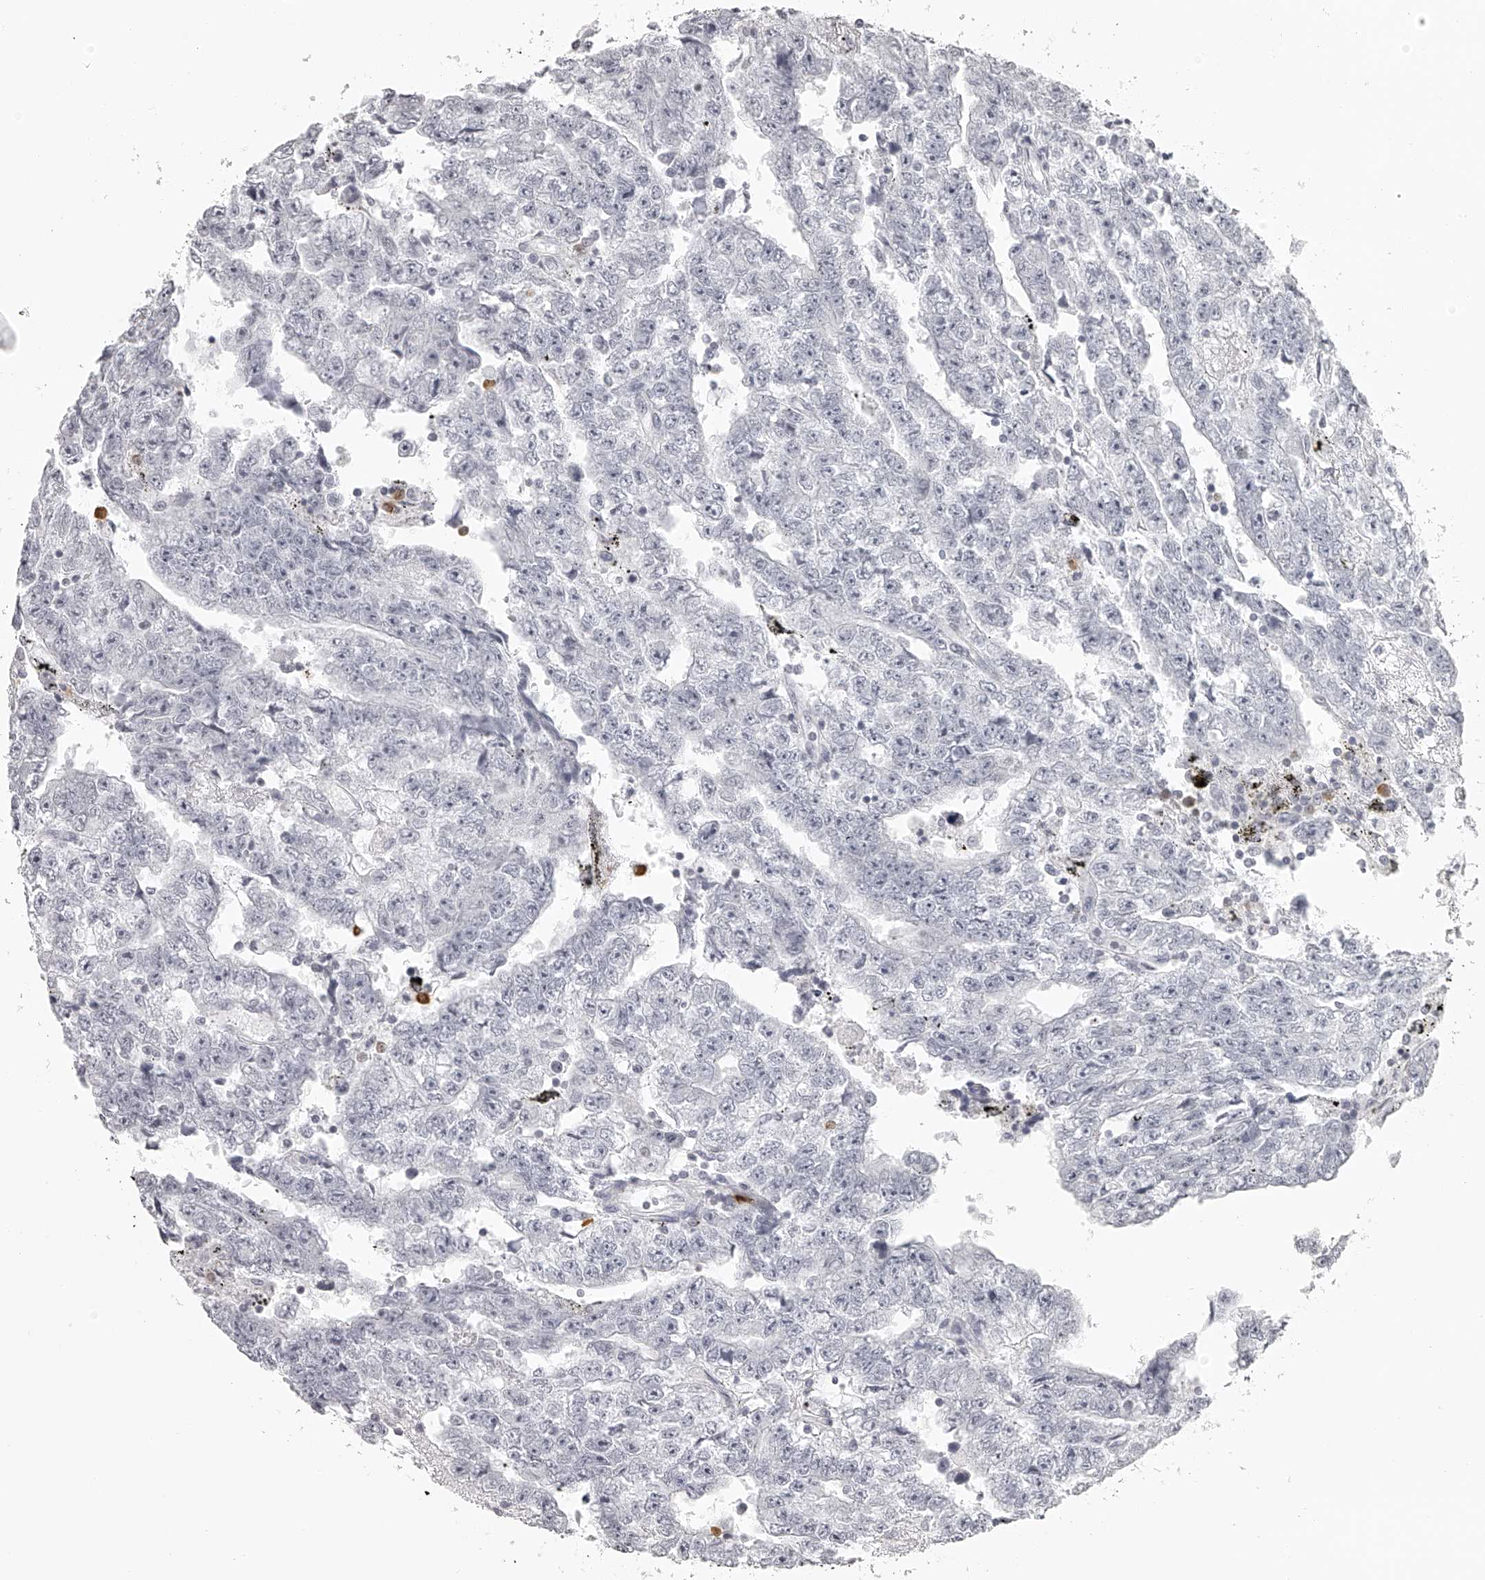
{"staining": {"intensity": "negative", "quantity": "none", "location": "none"}, "tissue": "testis cancer", "cell_type": "Tumor cells", "image_type": "cancer", "snomed": [{"axis": "morphology", "description": "Carcinoma, Embryonal, NOS"}, {"axis": "topography", "description": "Testis"}], "caption": "A micrograph of testis cancer (embryonal carcinoma) stained for a protein reveals no brown staining in tumor cells.", "gene": "SEC11C", "patient": {"sex": "male", "age": 25}}